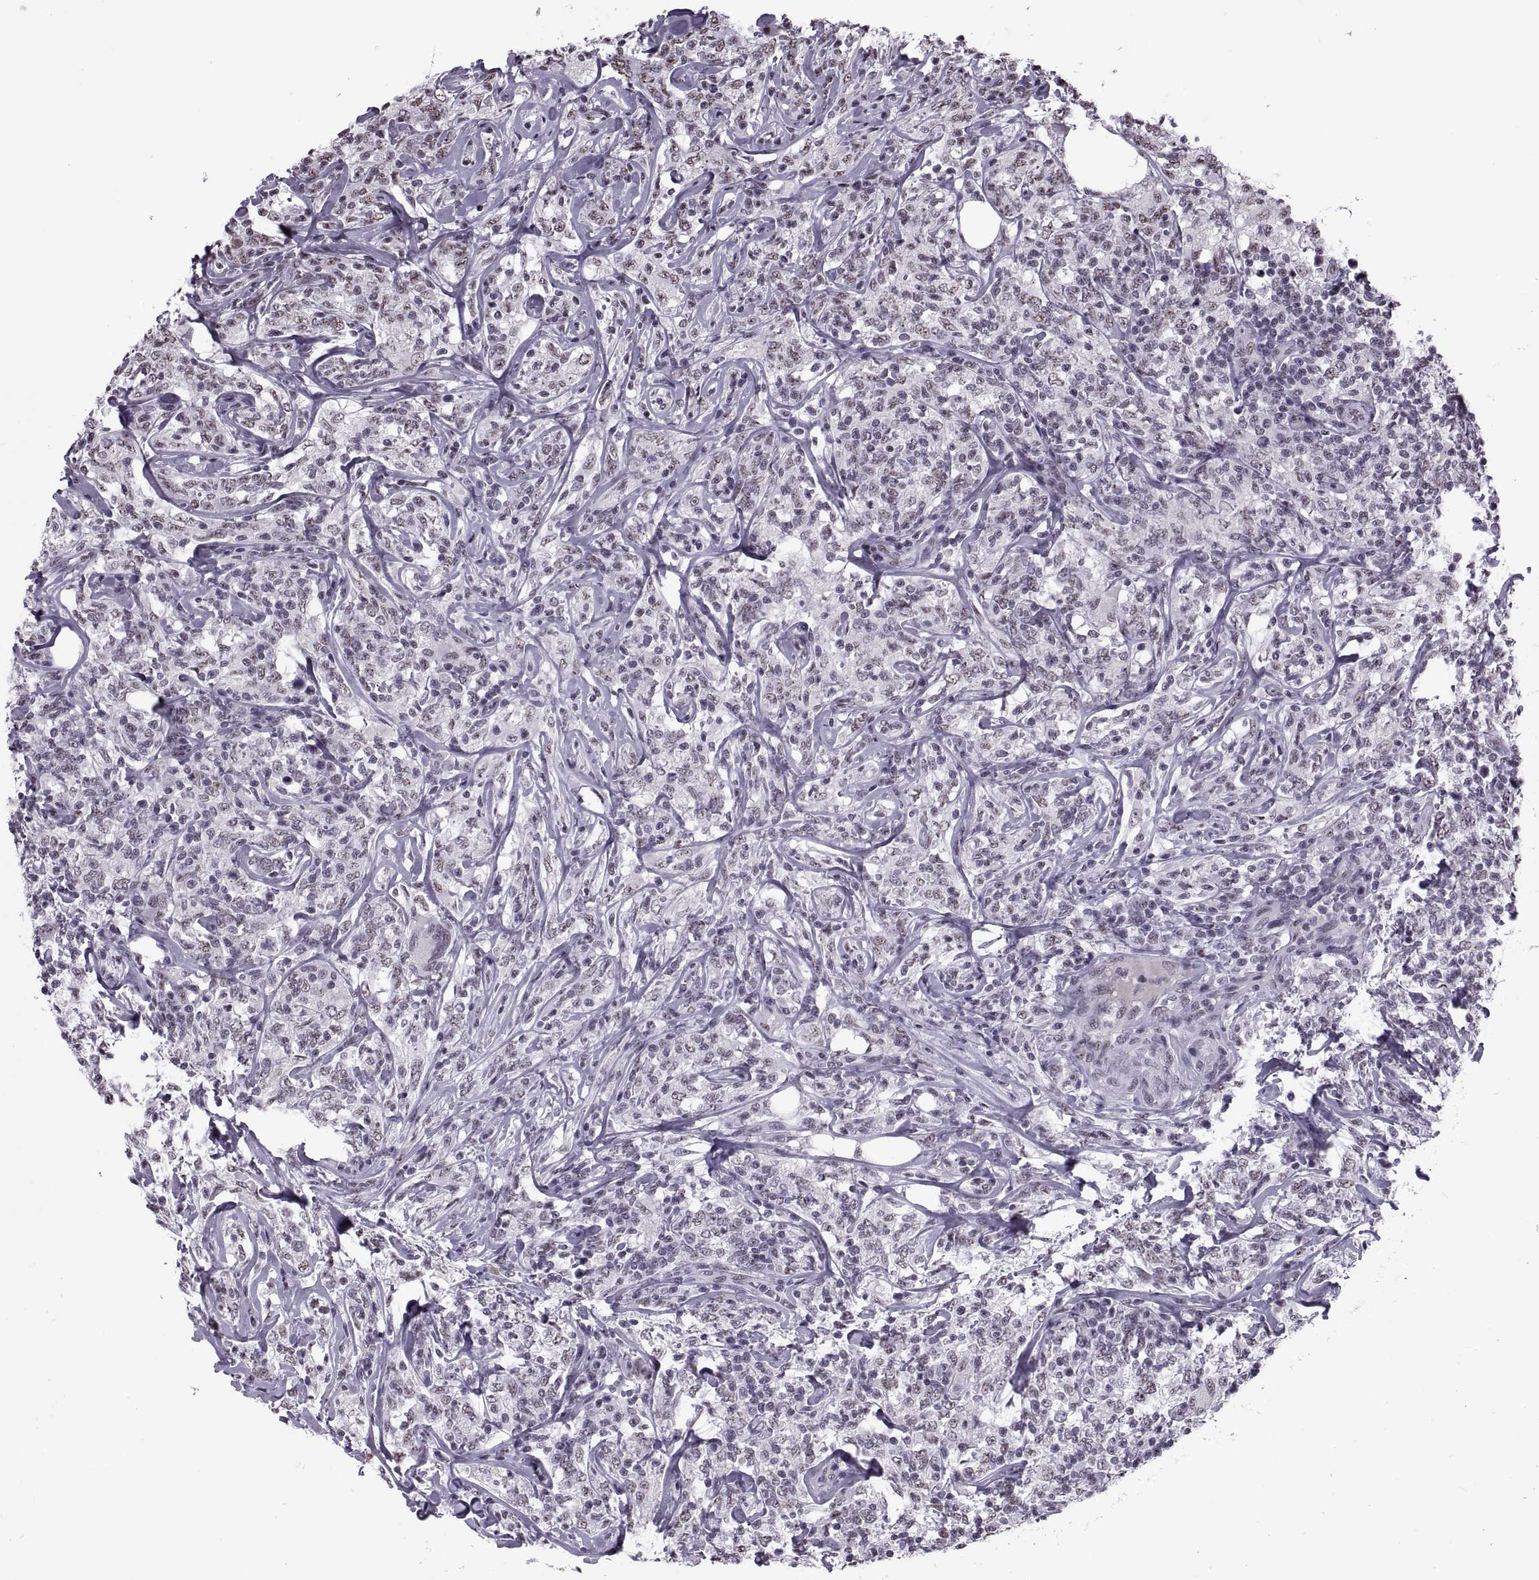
{"staining": {"intensity": "weak", "quantity": "<25%", "location": "nuclear"}, "tissue": "lymphoma", "cell_type": "Tumor cells", "image_type": "cancer", "snomed": [{"axis": "morphology", "description": "Malignant lymphoma, non-Hodgkin's type, High grade"}, {"axis": "topography", "description": "Lymph node"}], "caption": "Tumor cells show no significant protein positivity in lymphoma.", "gene": "MAGEA4", "patient": {"sex": "female", "age": 84}}